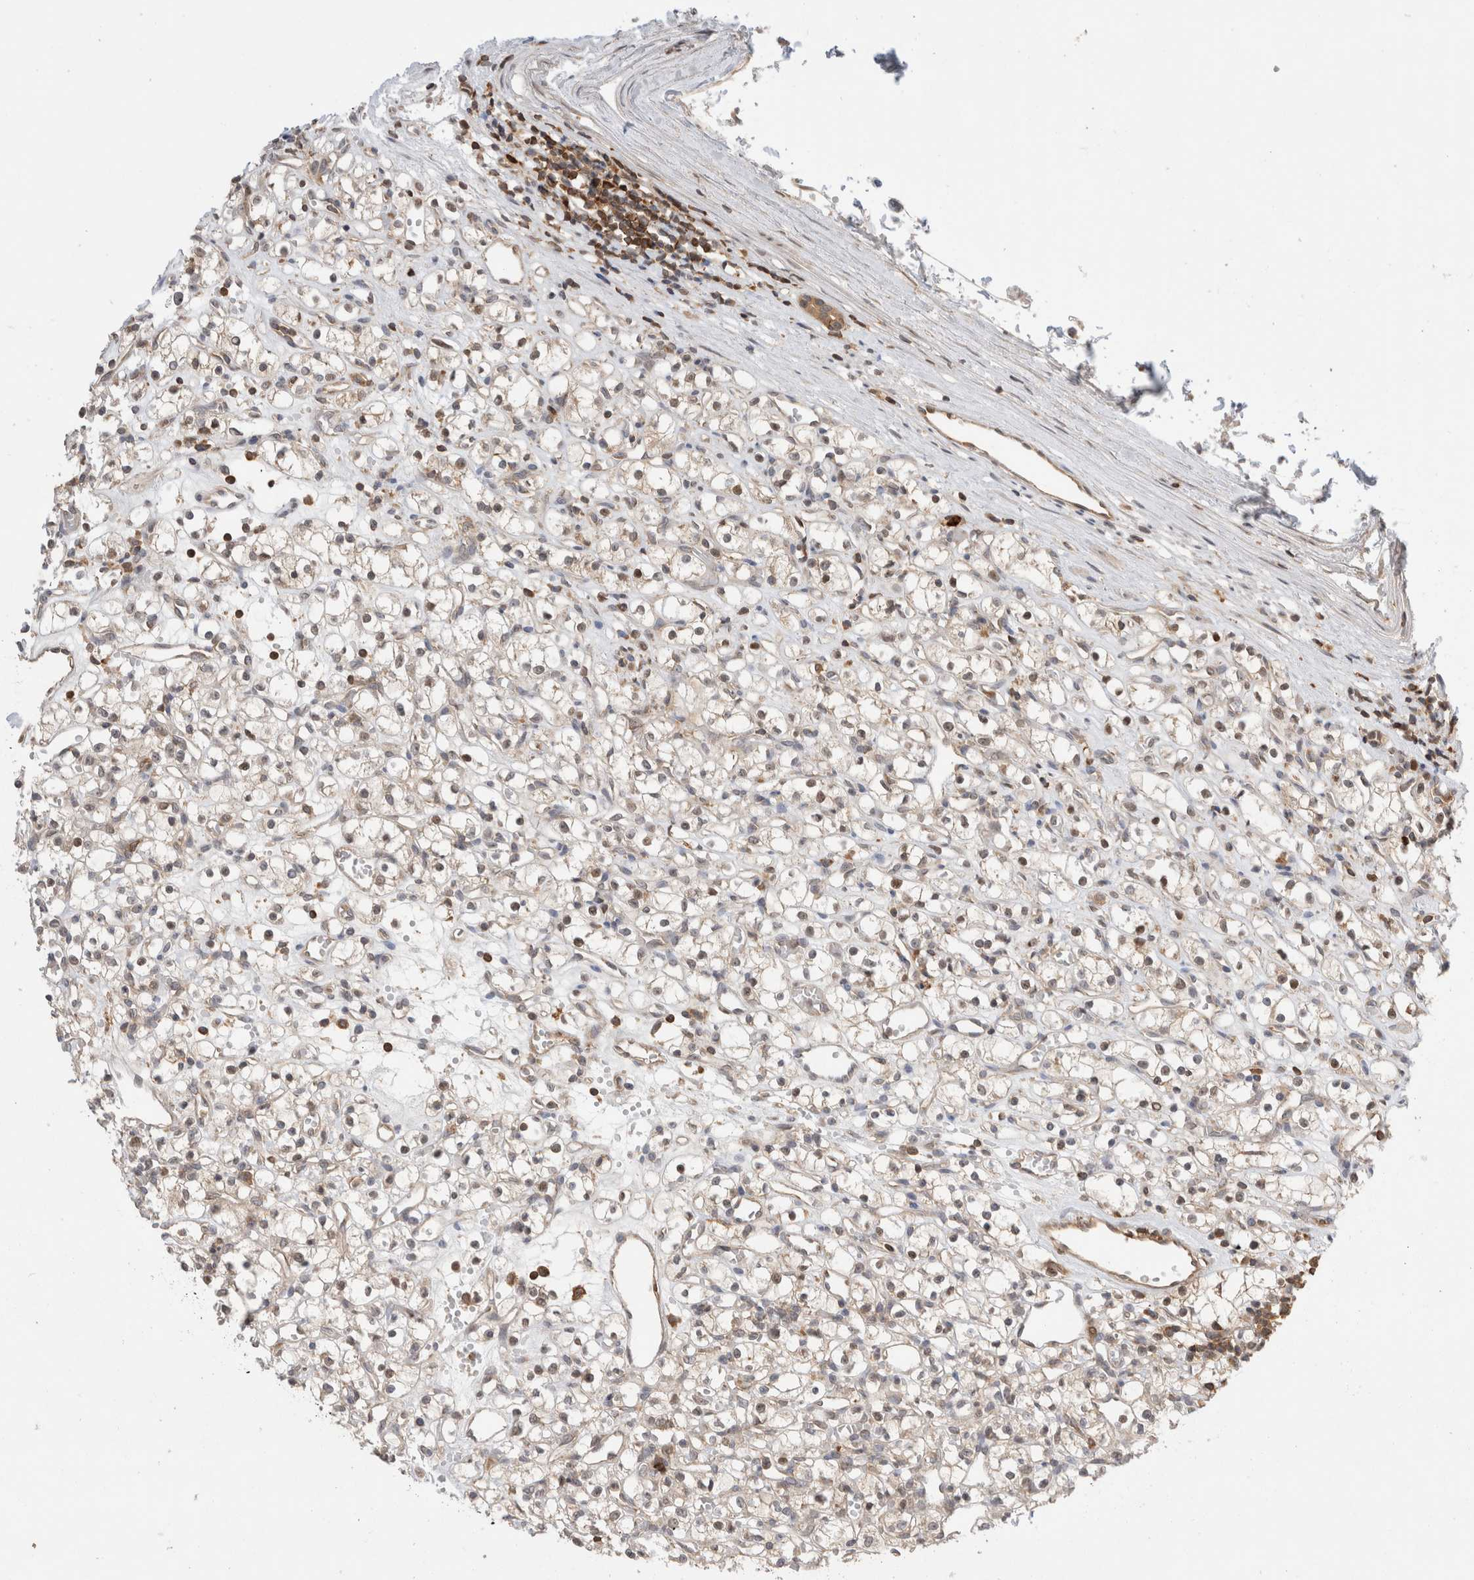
{"staining": {"intensity": "weak", "quantity": "<25%", "location": "cytoplasmic/membranous,nuclear"}, "tissue": "renal cancer", "cell_type": "Tumor cells", "image_type": "cancer", "snomed": [{"axis": "morphology", "description": "Adenocarcinoma, NOS"}, {"axis": "topography", "description": "Kidney"}], "caption": "Tumor cells are negative for protein expression in human renal cancer (adenocarcinoma). The staining is performed using DAB (3,3'-diaminobenzidine) brown chromogen with nuclei counter-stained in using hematoxylin.", "gene": "NFKB1", "patient": {"sex": "female", "age": 59}}